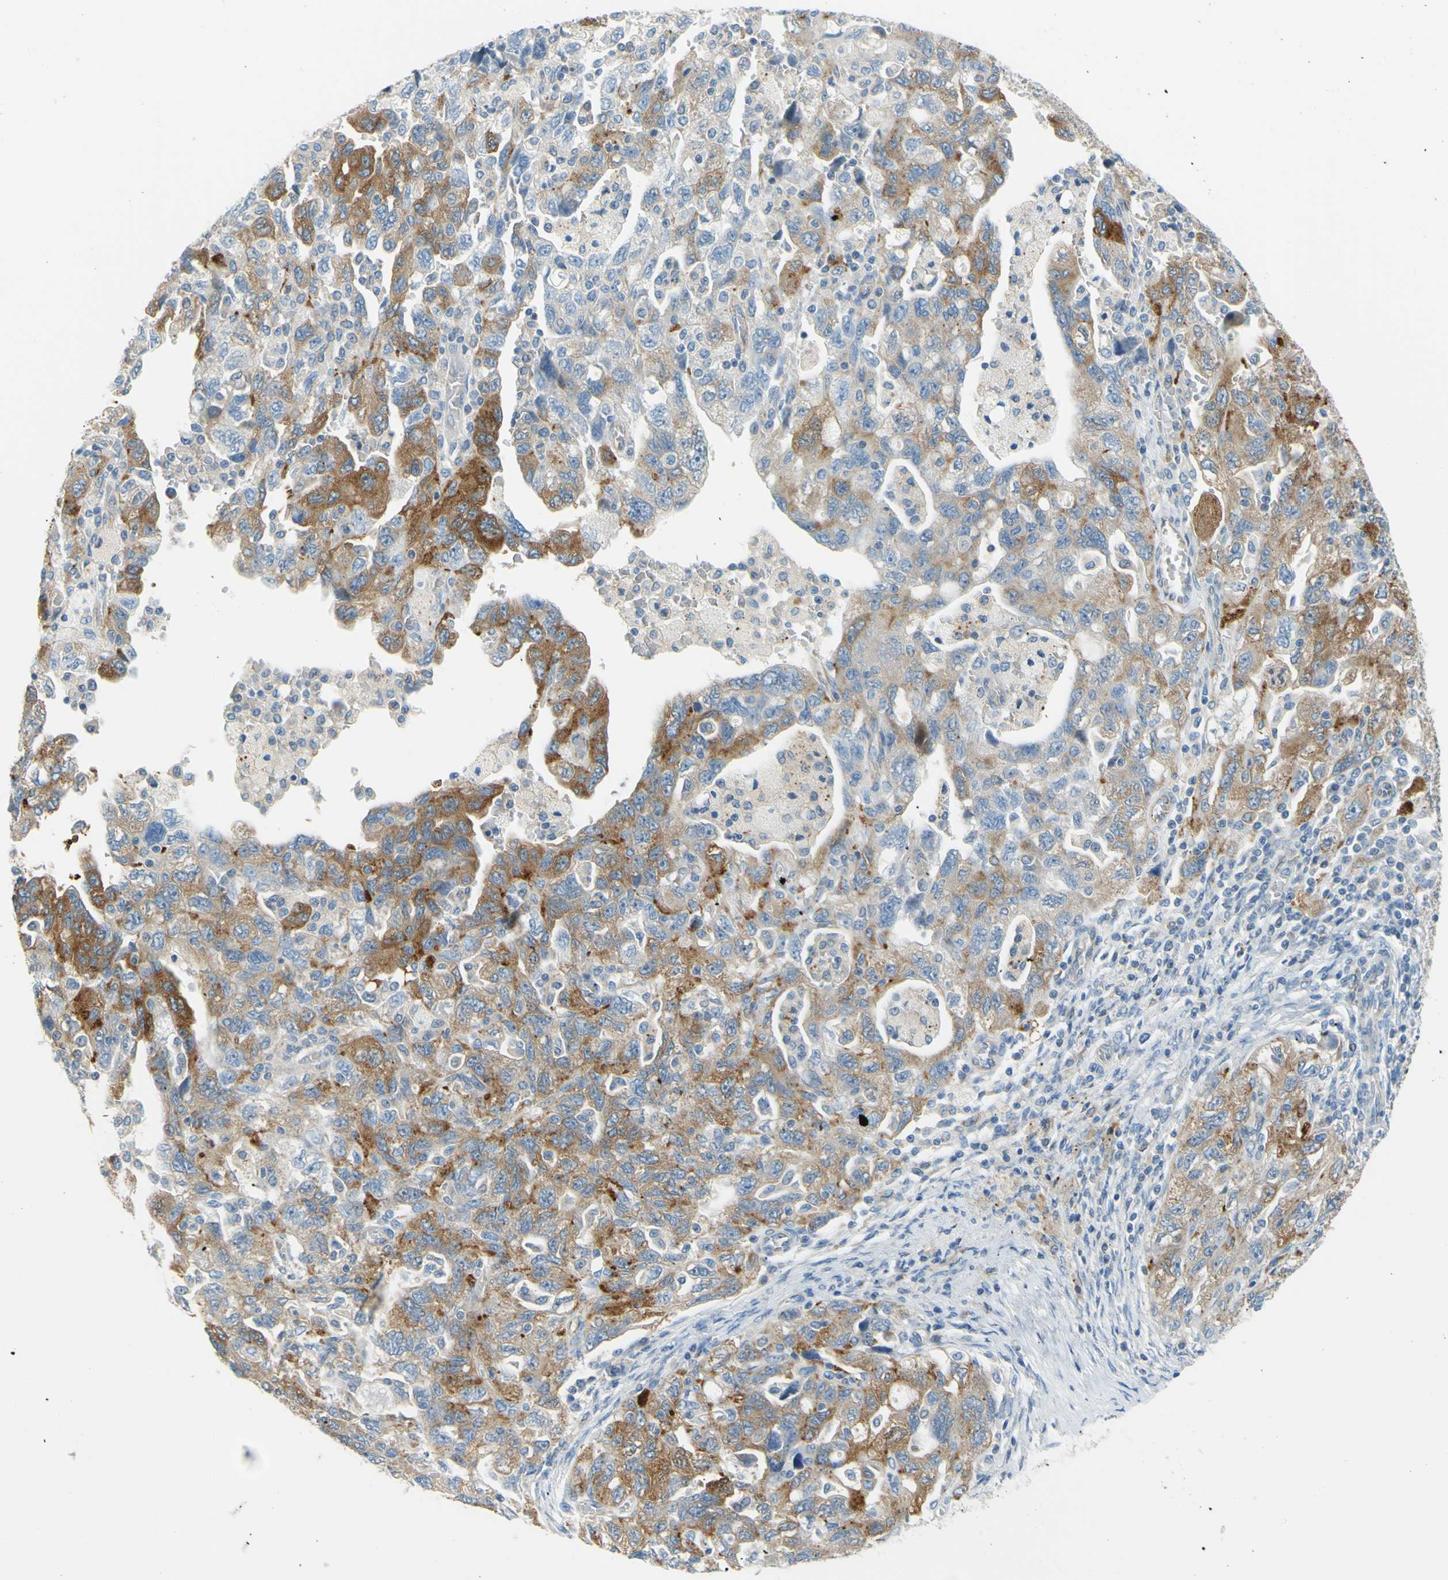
{"staining": {"intensity": "moderate", "quantity": ">75%", "location": "cytoplasmic/membranous"}, "tissue": "ovarian cancer", "cell_type": "Tumor cells", "image_type": "cancer", "snomed": [{"axis": "morphology", "description": "Carcinoma, NOS"}, {"axis": "morphology", "description": "Cystadenocarcinoma, serous, NOS"}, {"axis": "topography", "description": "Ovary"}], "caption": "Human ovarian cancer stained for a protein (brown) displays moderate cytoplasmic/membranous positive staining in about >75% of tumor cells.", "gene": "FRMD4B", "patient": {"sex": "female", "age": 69}}